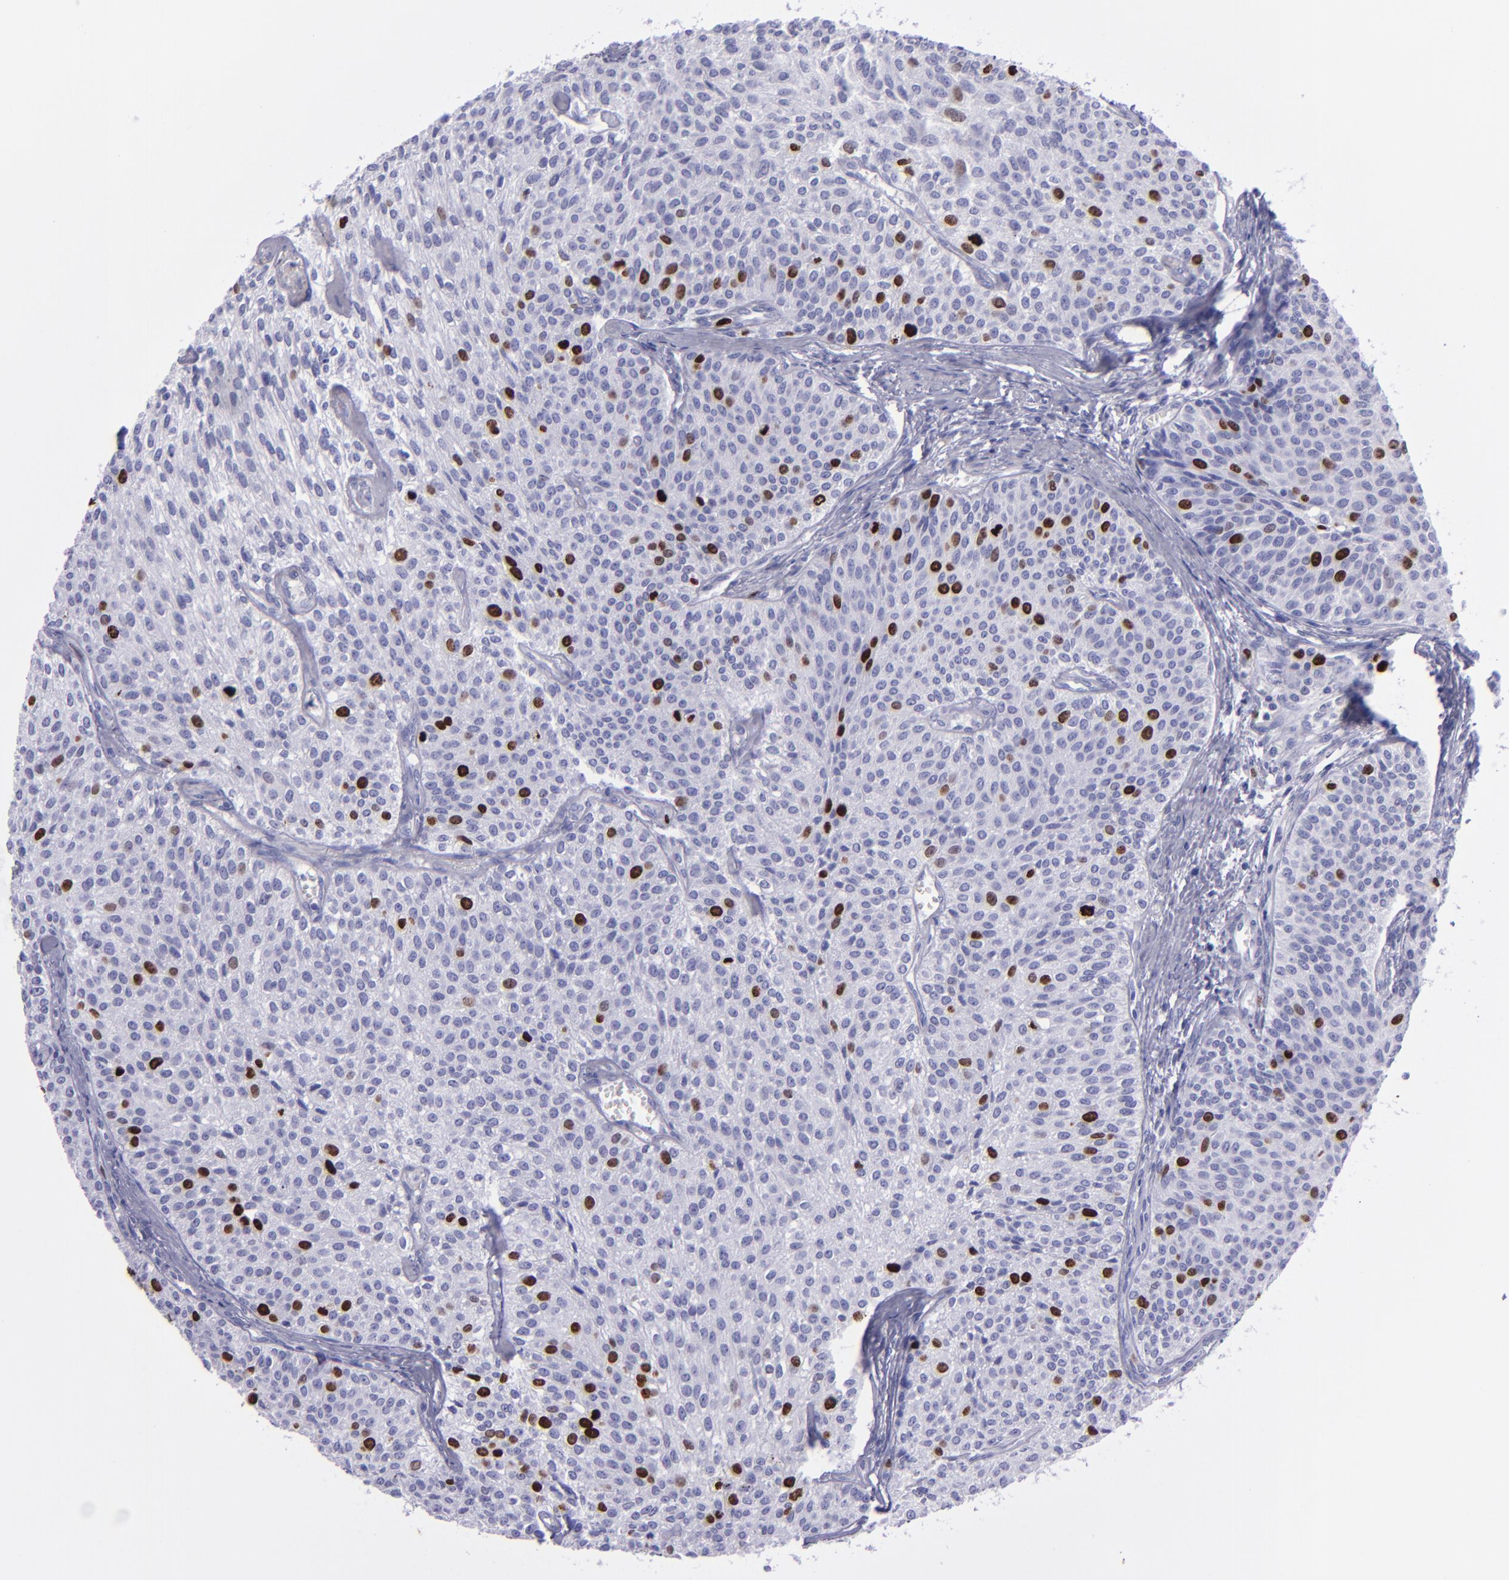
{"staining": {"intensity": "strong", "quantity": "<25%", "location": "nuclear"}, "tissue": "urothelial cancer", "cell_type": "Tumor cells", "image_type": "cancer", "snomed": [{"axis": "morphology", "description": "Urothelial carcinoma, Low grade"}, {"axis": "topography", "description": "Urinary bladder"}], "caption": "IHC staining of urothelial cancer, which exhibits medium levels of strong nuclear positivity in approximately <25% of tumor cells indicating strong nuclear protein staining. The staining was performed using DAB (3,3'-diaminobenzidine) (brown) for protein detection and nuclei were counterstained in hematoxylin (blue).", "gene": "TOP2A", "patient": {"sex": "female", "age": 73}}